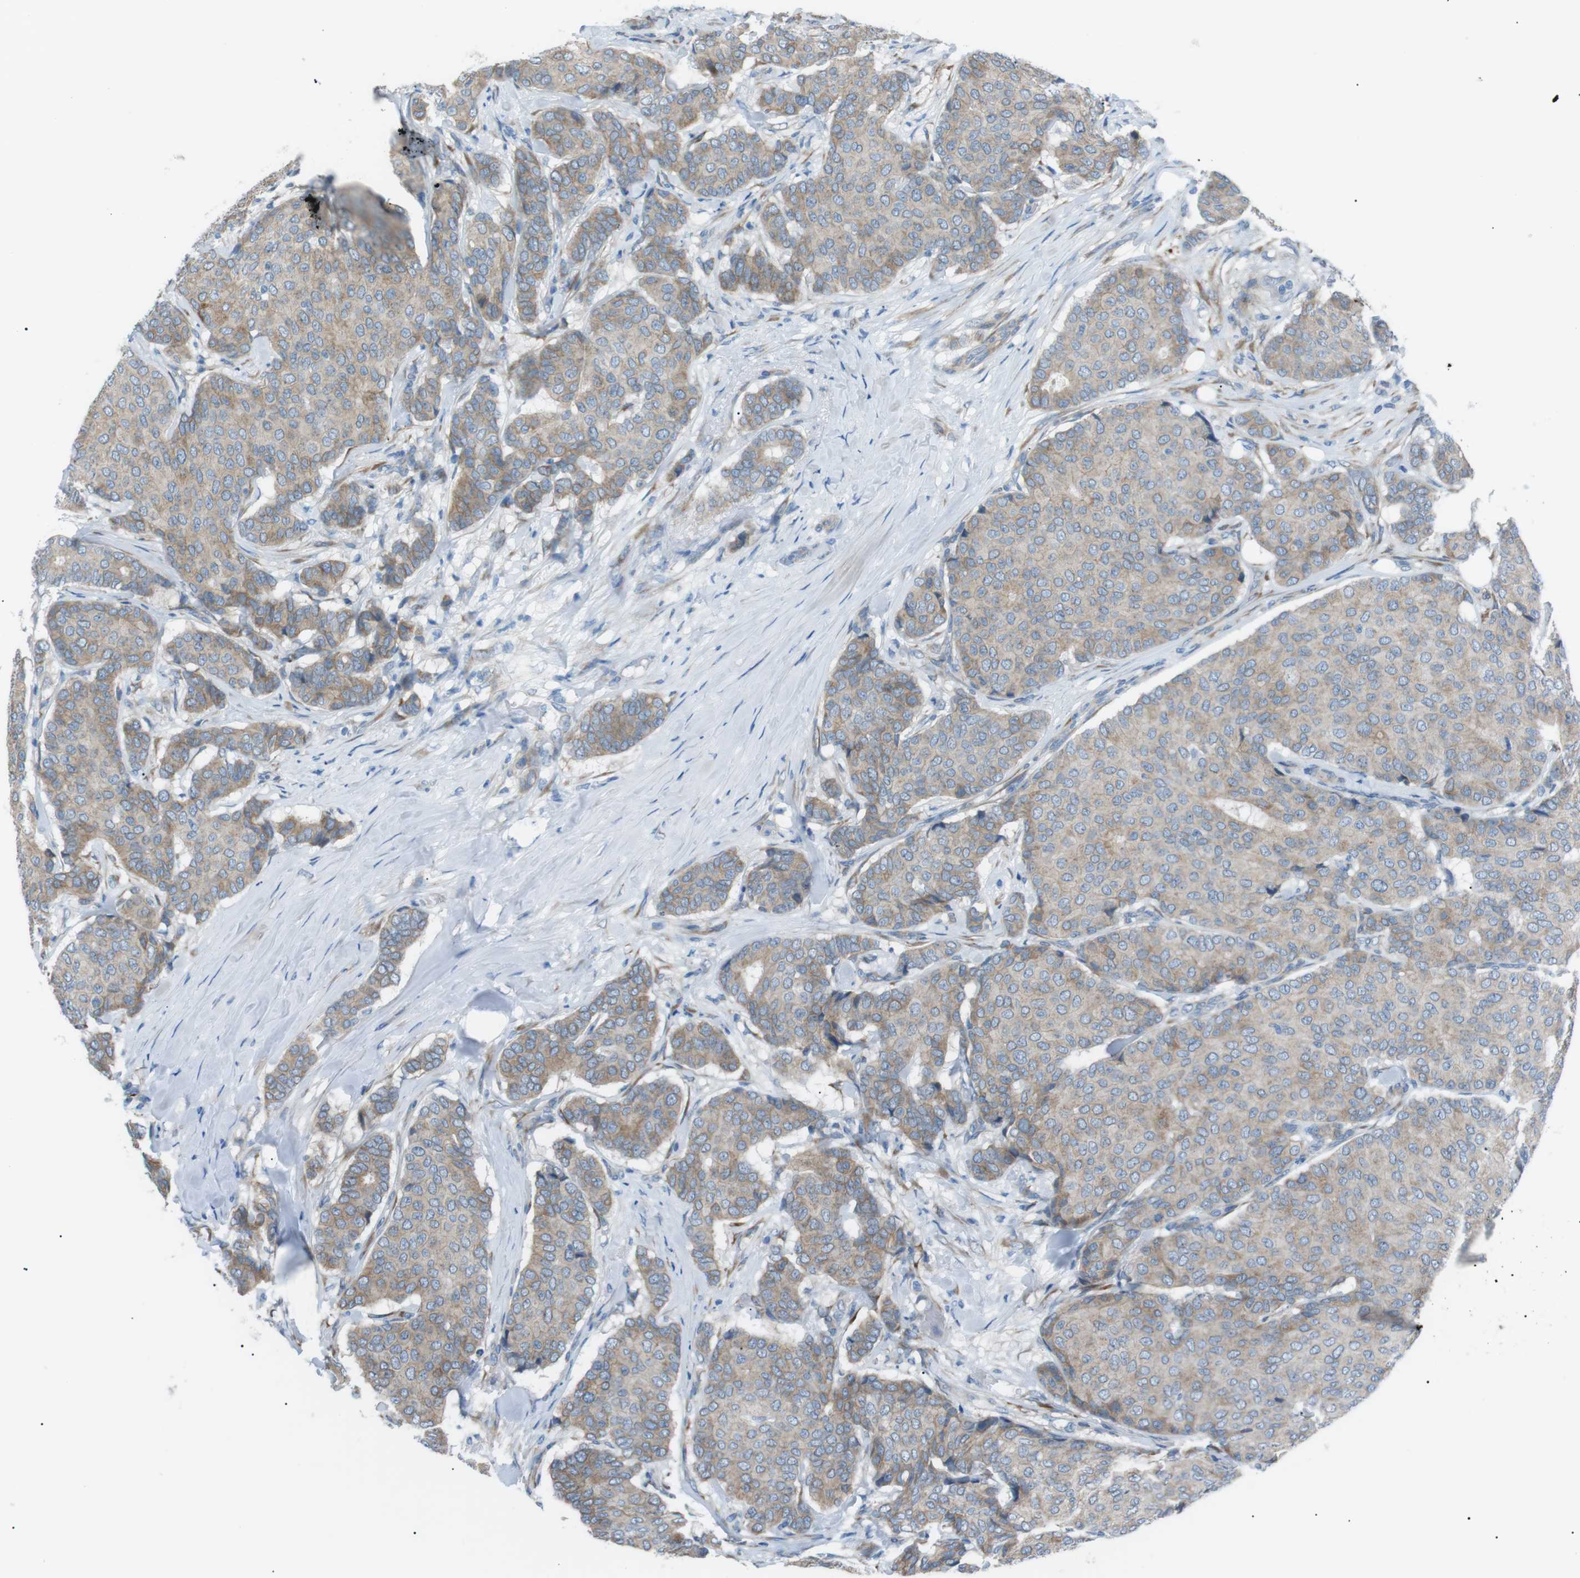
{"staining": {"intensity": "weak", "quantity": ">75%", "location": "cytoplasmic/membranous"}, "tissue": "breast cancer", "cell_type": "Tumor cells", "image_type": "cancer", "snomed": [{"axis": "morphology", "description": "Duct carcinoma"}, {"axis": "topography", "description": "Breast"}], "caption": "Immunohistochemistry histopathology image of neoplastic tissue: human intraductal carcinoma (breast) stained using immunohistochemistry reveals low levels of weak protein expression localized specifically in the cytoplasmic/membranous of tumor cells, appearing as a cytoplasmic/membranous brown color.", "gene": "MTARC2", "patient": {"sex": "female", "age": 75}}